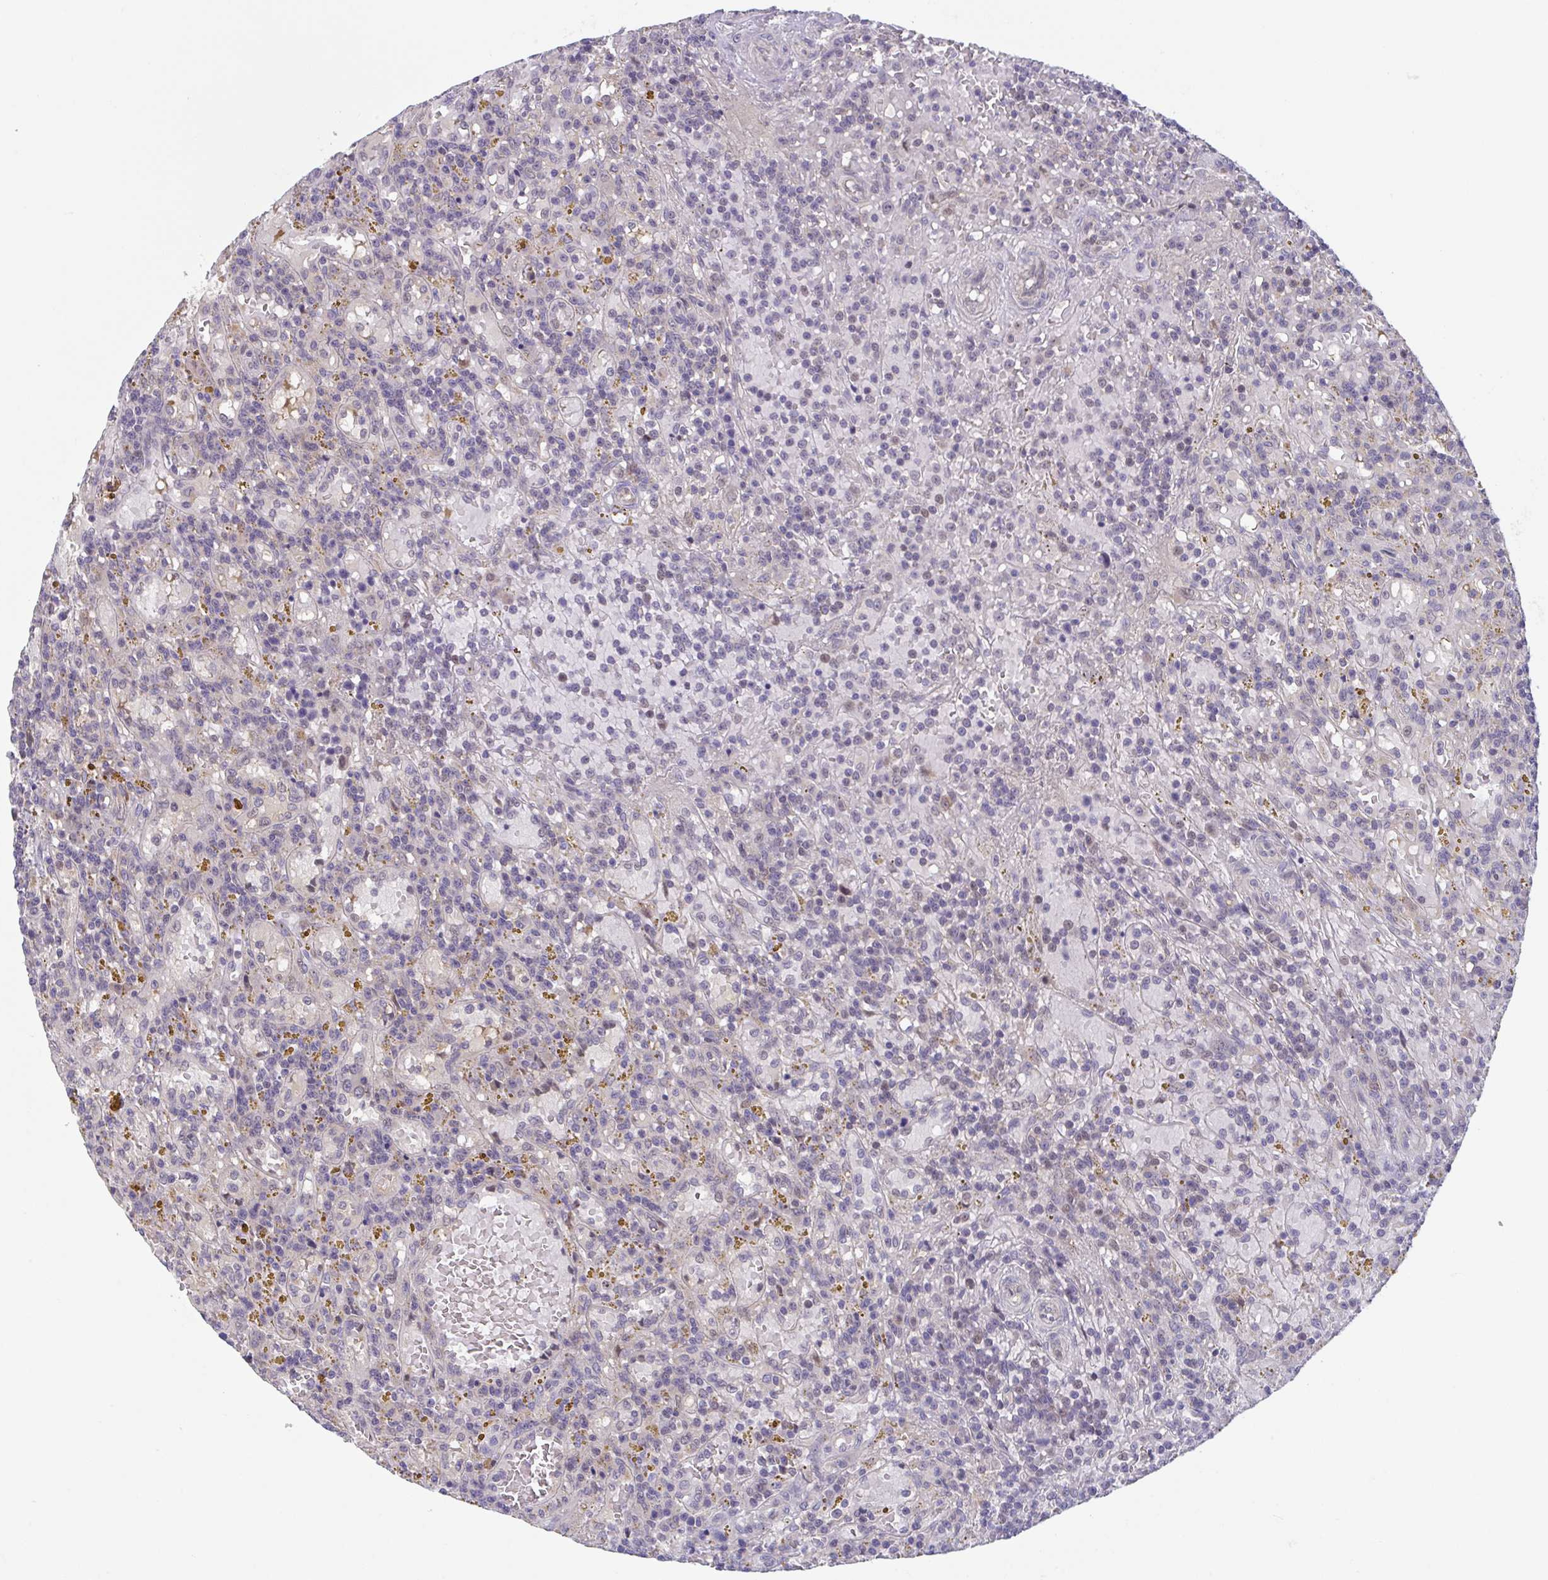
{"staining": {"intensity": "negative", "quantity": "none", "location": "none"}, "tissue": "lymphoma", "cell_type": "Tumor cells", "image_type": "cancer", "snomed": [{"axis": "morphology", "description": "Malignant lymphoma, non-Hodgkin's type, Low grade"}, {"axis": "topography", "description": "Spleen"}], "caption": "The micrograph reveals no staining of tumor cells in lymphoma.", "gene": "RIOK1", "patient": {"sex": "female", "age": 65}}